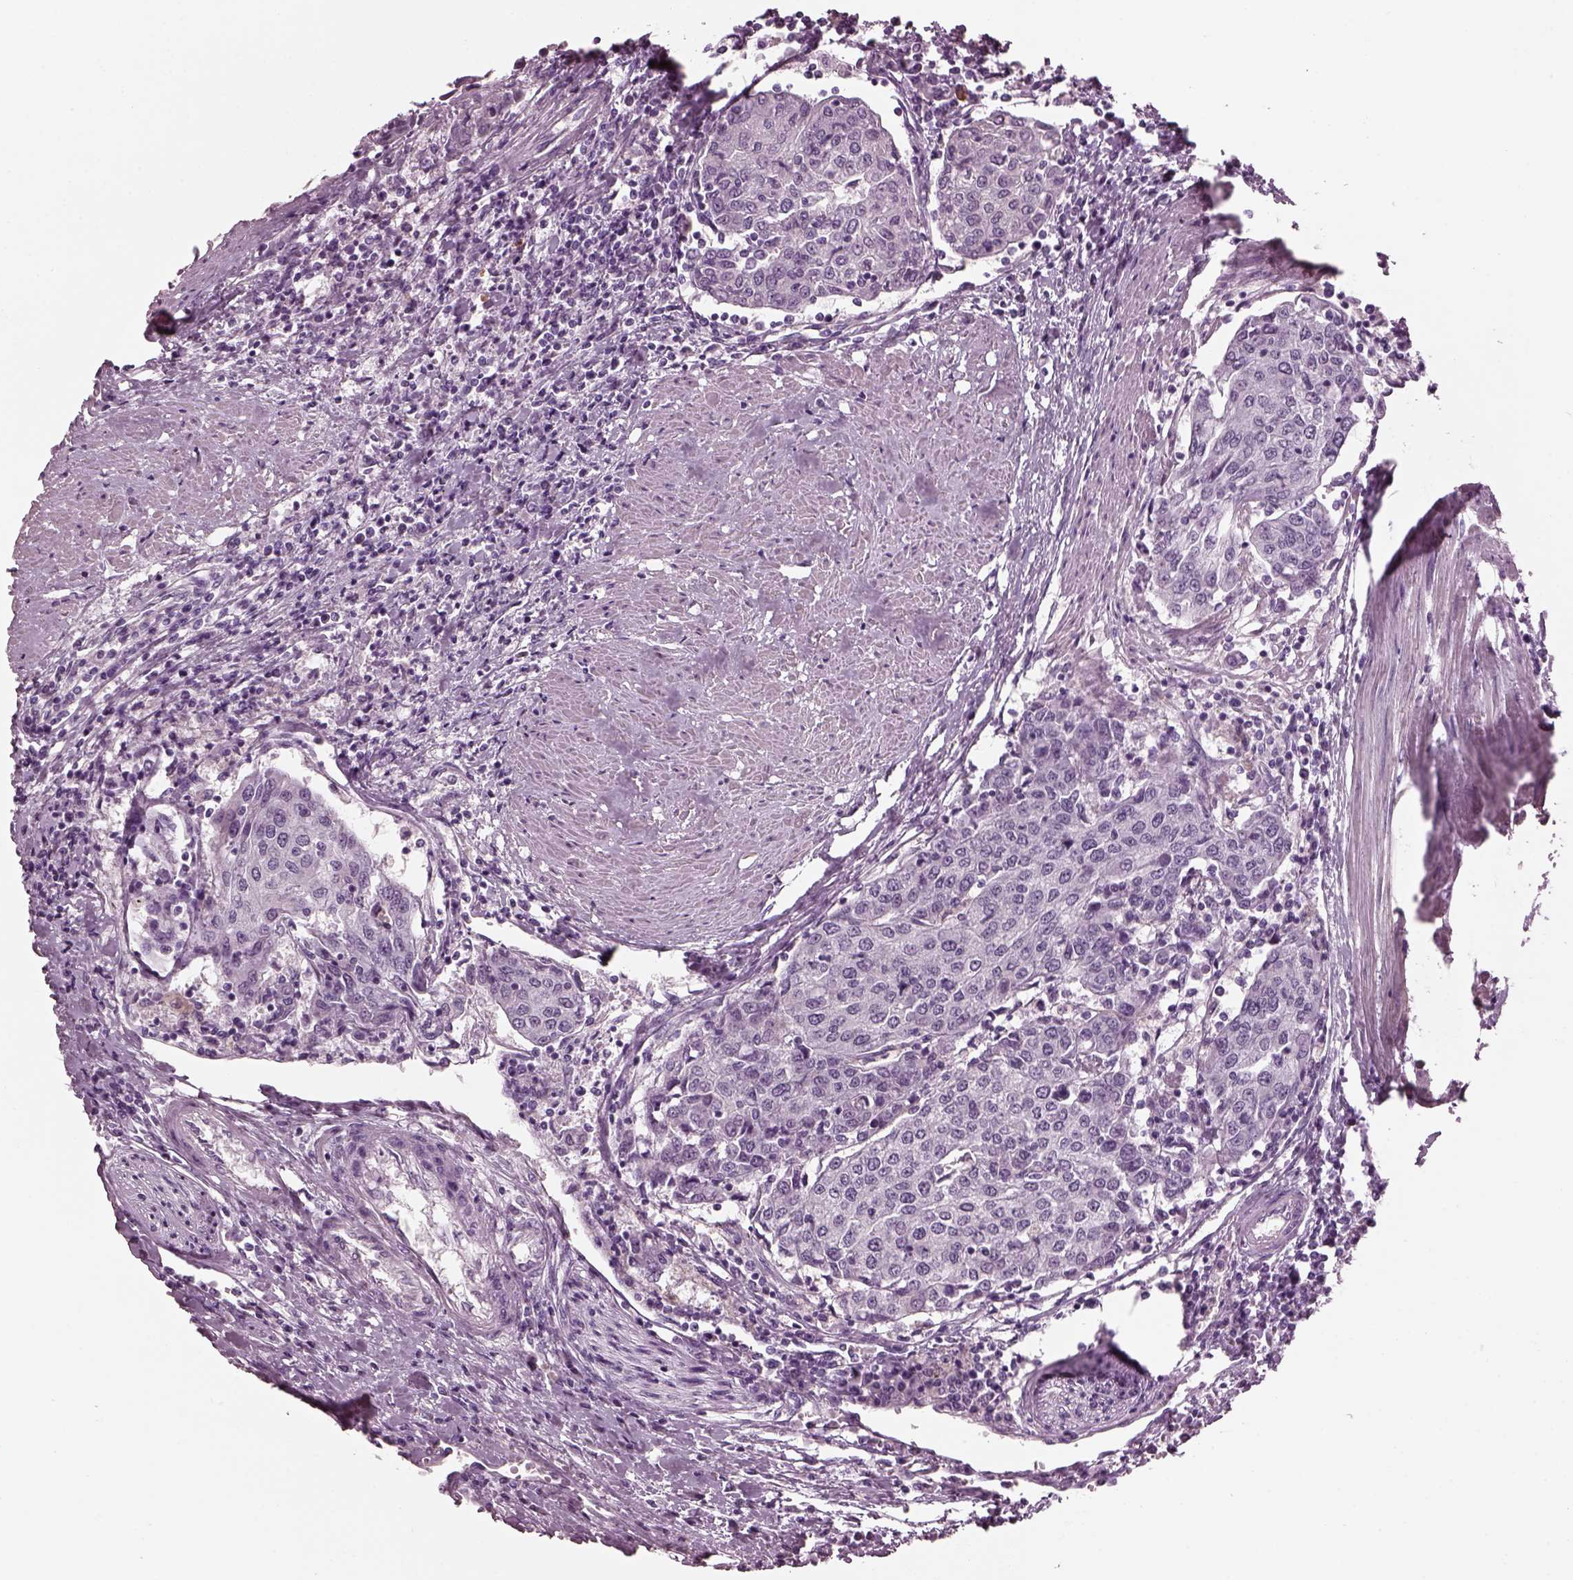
{"staining": {"intensity": "negative", "quantity": "none", "location": "none"}, "tissue": "urothelial cancer", "cell_type": "Tumor cells", "image_type": "cancer", "snomed": [{"axis": "morphology", "description": "Urothelial carcinoma, High grade"}, {"axis": "topography", "description": "Urinary bladder"}], "caption": "A high-resolution image shows immunohistochemistry (IHC) staining of high-grade urothelial carcinoma, which shows no significant positivity in tumor cells.", "gene": "SLC6A17", "patient": {"sex": "female", "age": 85}}